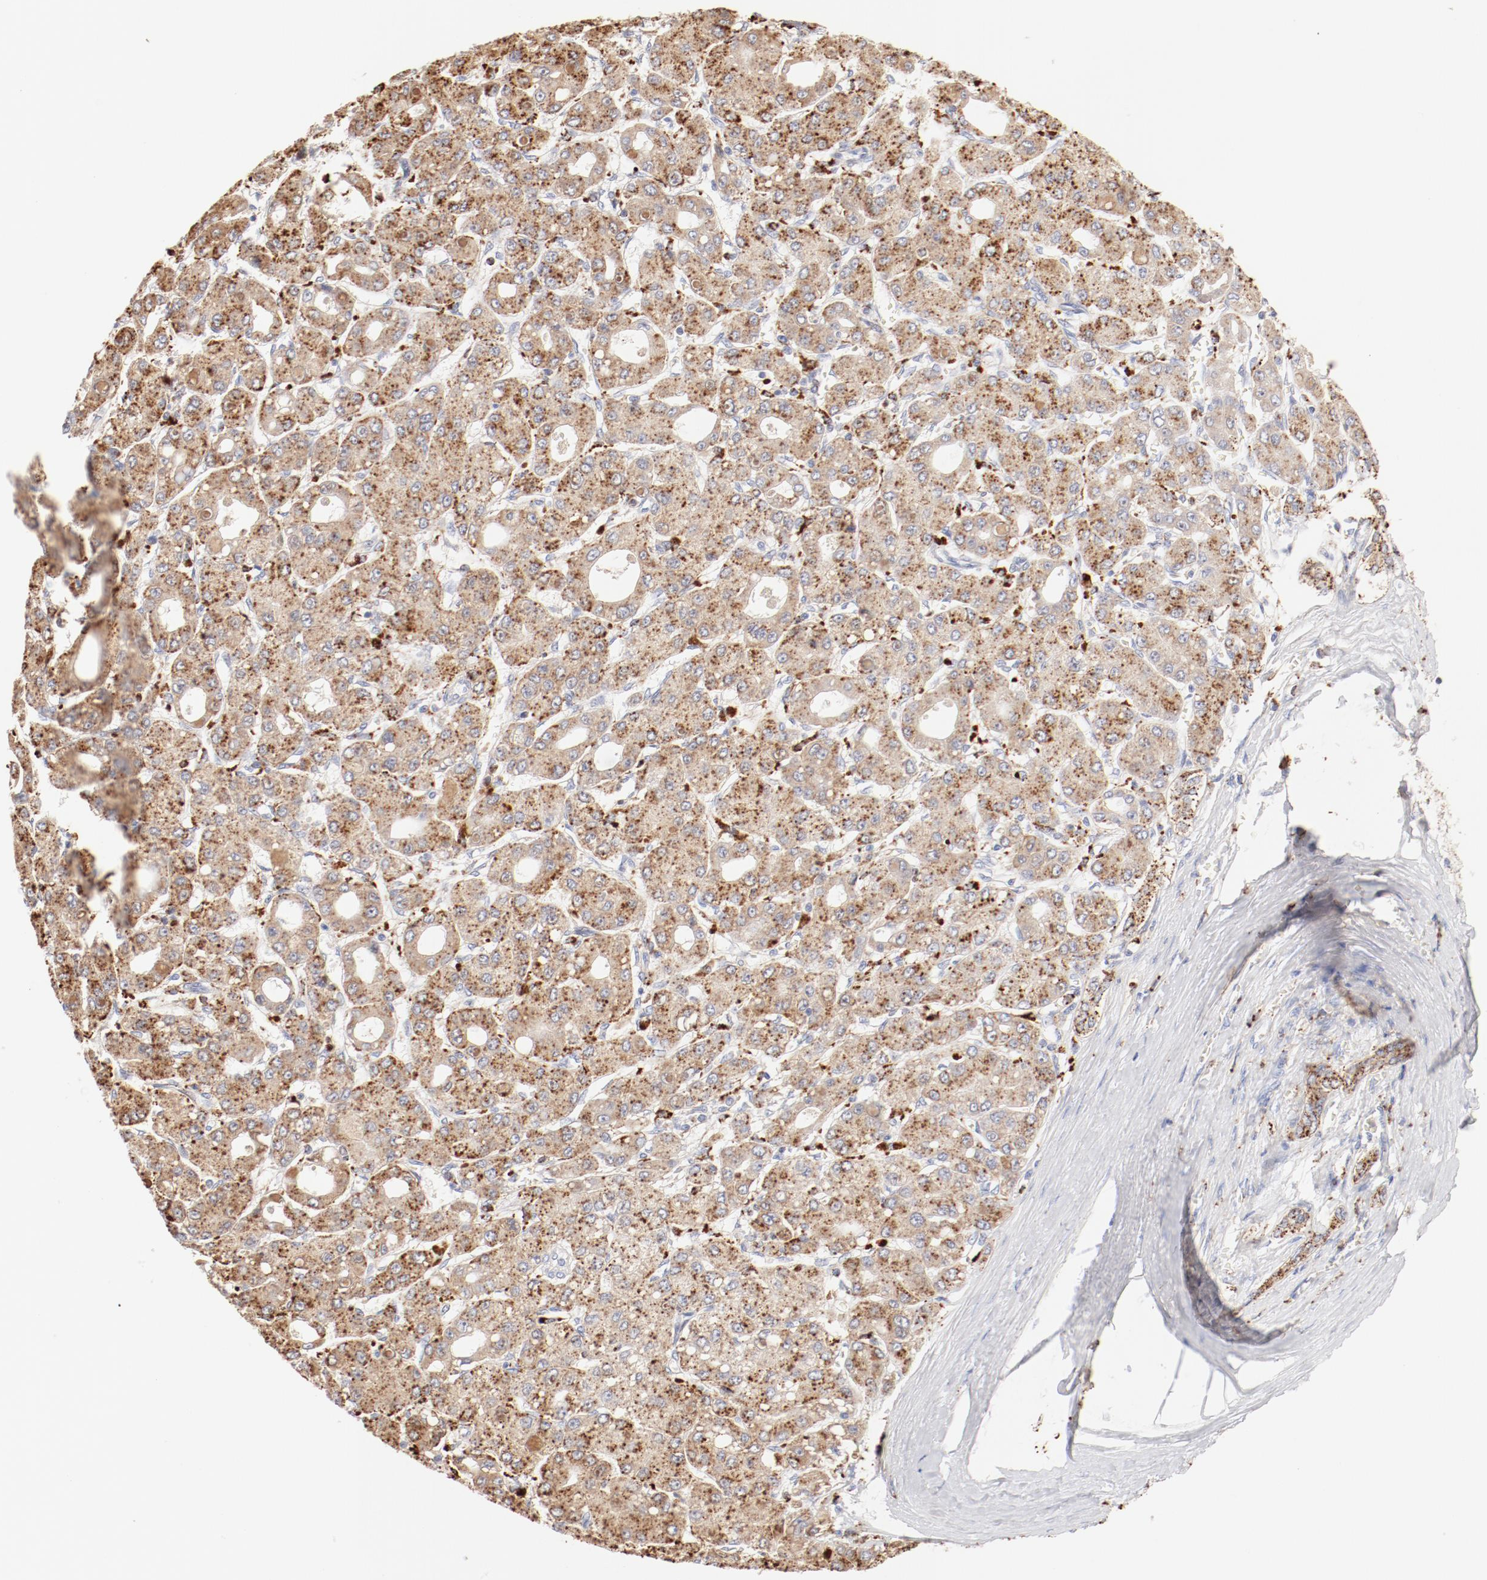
{"staining": {"intensity": "moderate", "quantity": ">75%", "location": "cytoplasmic/membranous"}, "tissue": "liver cancer", "cell_type": "Tumor cells", "image_type": "cancer", "snomed": [{"axis": "morphology", "description": "Carcinoma, Hepatocellular, NOS"}, {"axis": "topography", "description": "Liver"}], "caption": "DAB (3,3'-diaminobenzidine) immunohistochemical staining of human liver cancer (hepatocellular carcinoma) exhibits moderate cytoplasmic/membranous protein positivity in approximately >75% of tumor cells. The staining was performed using DAB to visualize the protein expression in brown, while the nuclei were stained in blue with hematoxylin (Magnification: 20x).", "gene": "CTSH", "patient": {"sex": "male", "age": 69}}